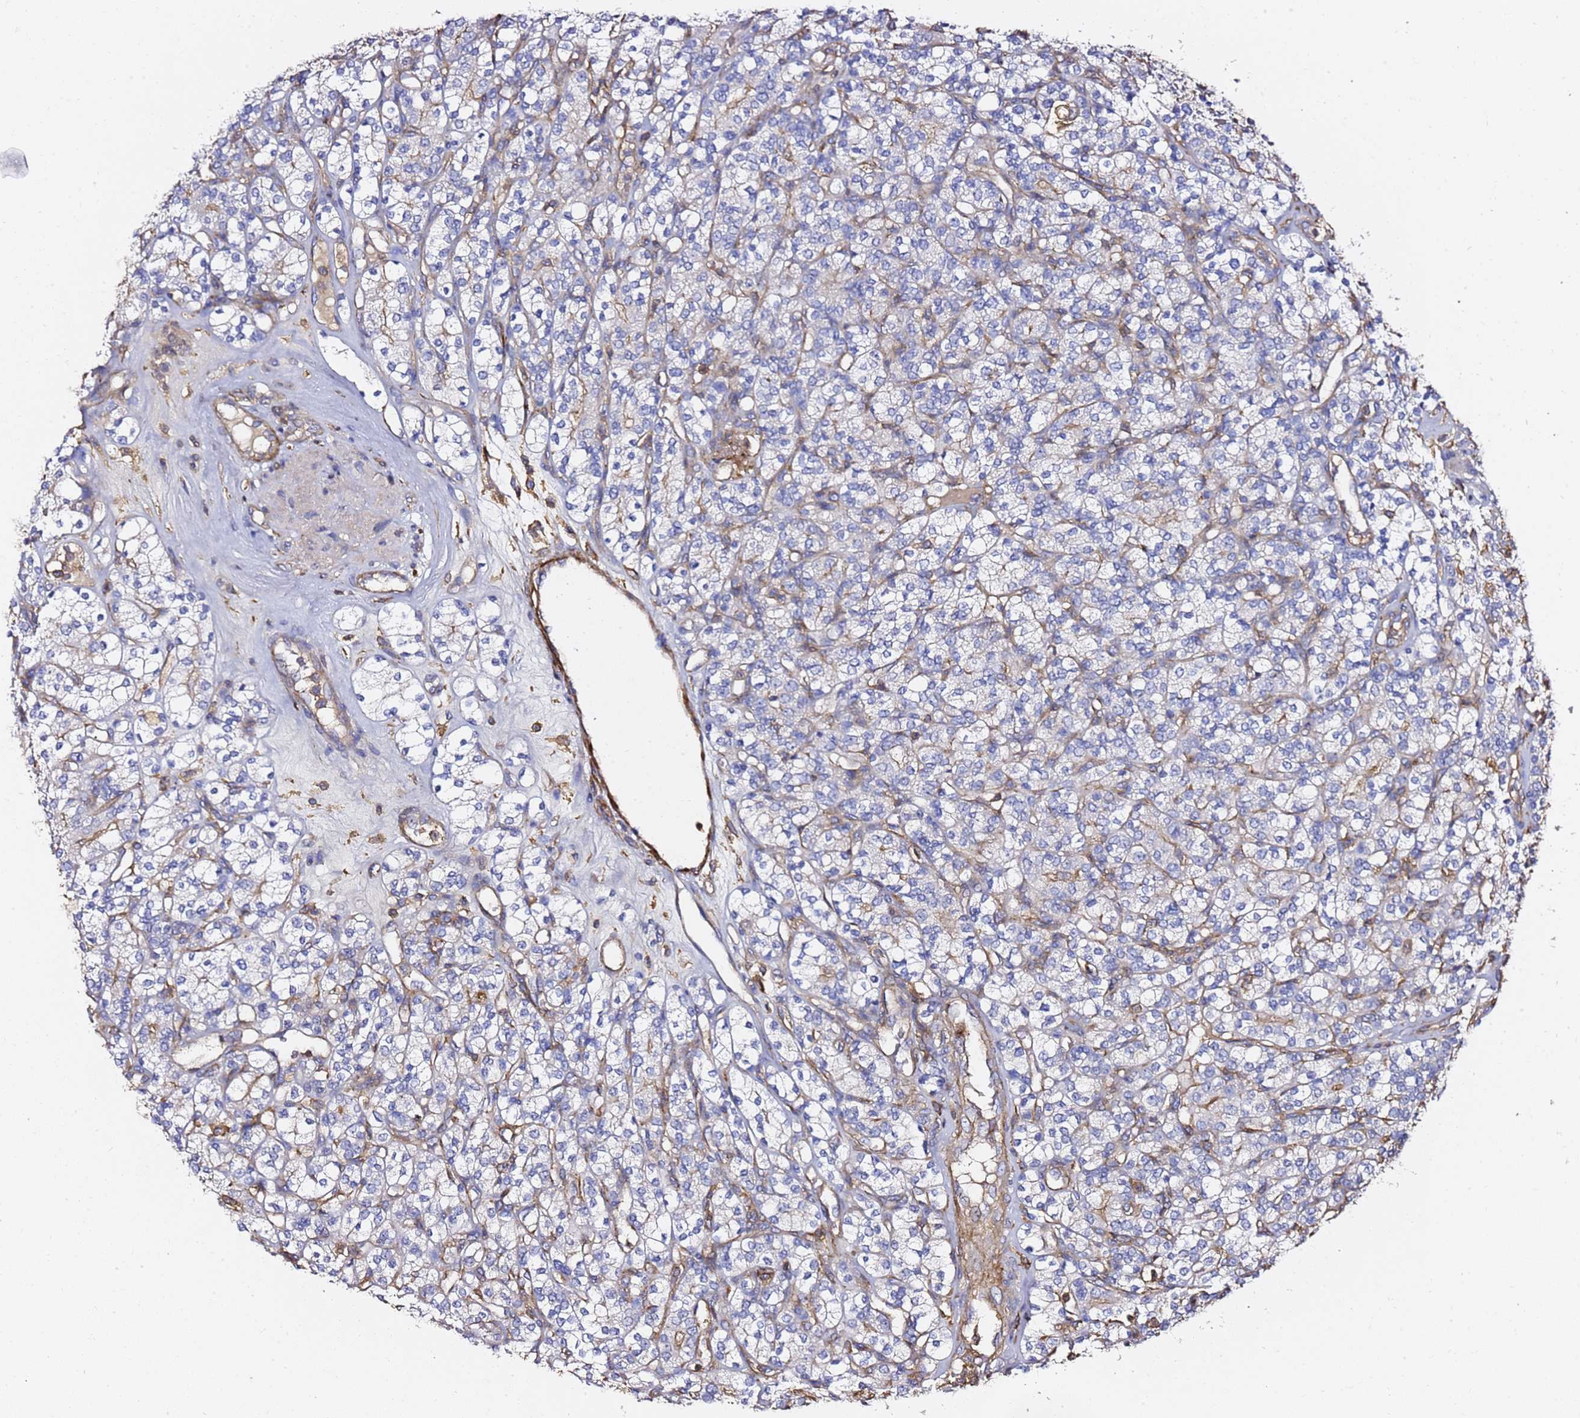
{"staining": {"intensity": "negative", "quantity": "none", "location": "none"}, "tissue": "renal cancer", "cell_type": "Tumor cells", "image_type": "cancer", "snomed": [{"axis": "morphology", "description": "Adenocarcinoma, NOS"}, {"axis": "topography", "description": "Kidney"}], "caption": "Tumor cells are negative for protein expression in human renal cancer. Nuclei are stained in blue.", "gene": "ZFP36L2", "patient": {"sex": "male", "age": 77}}